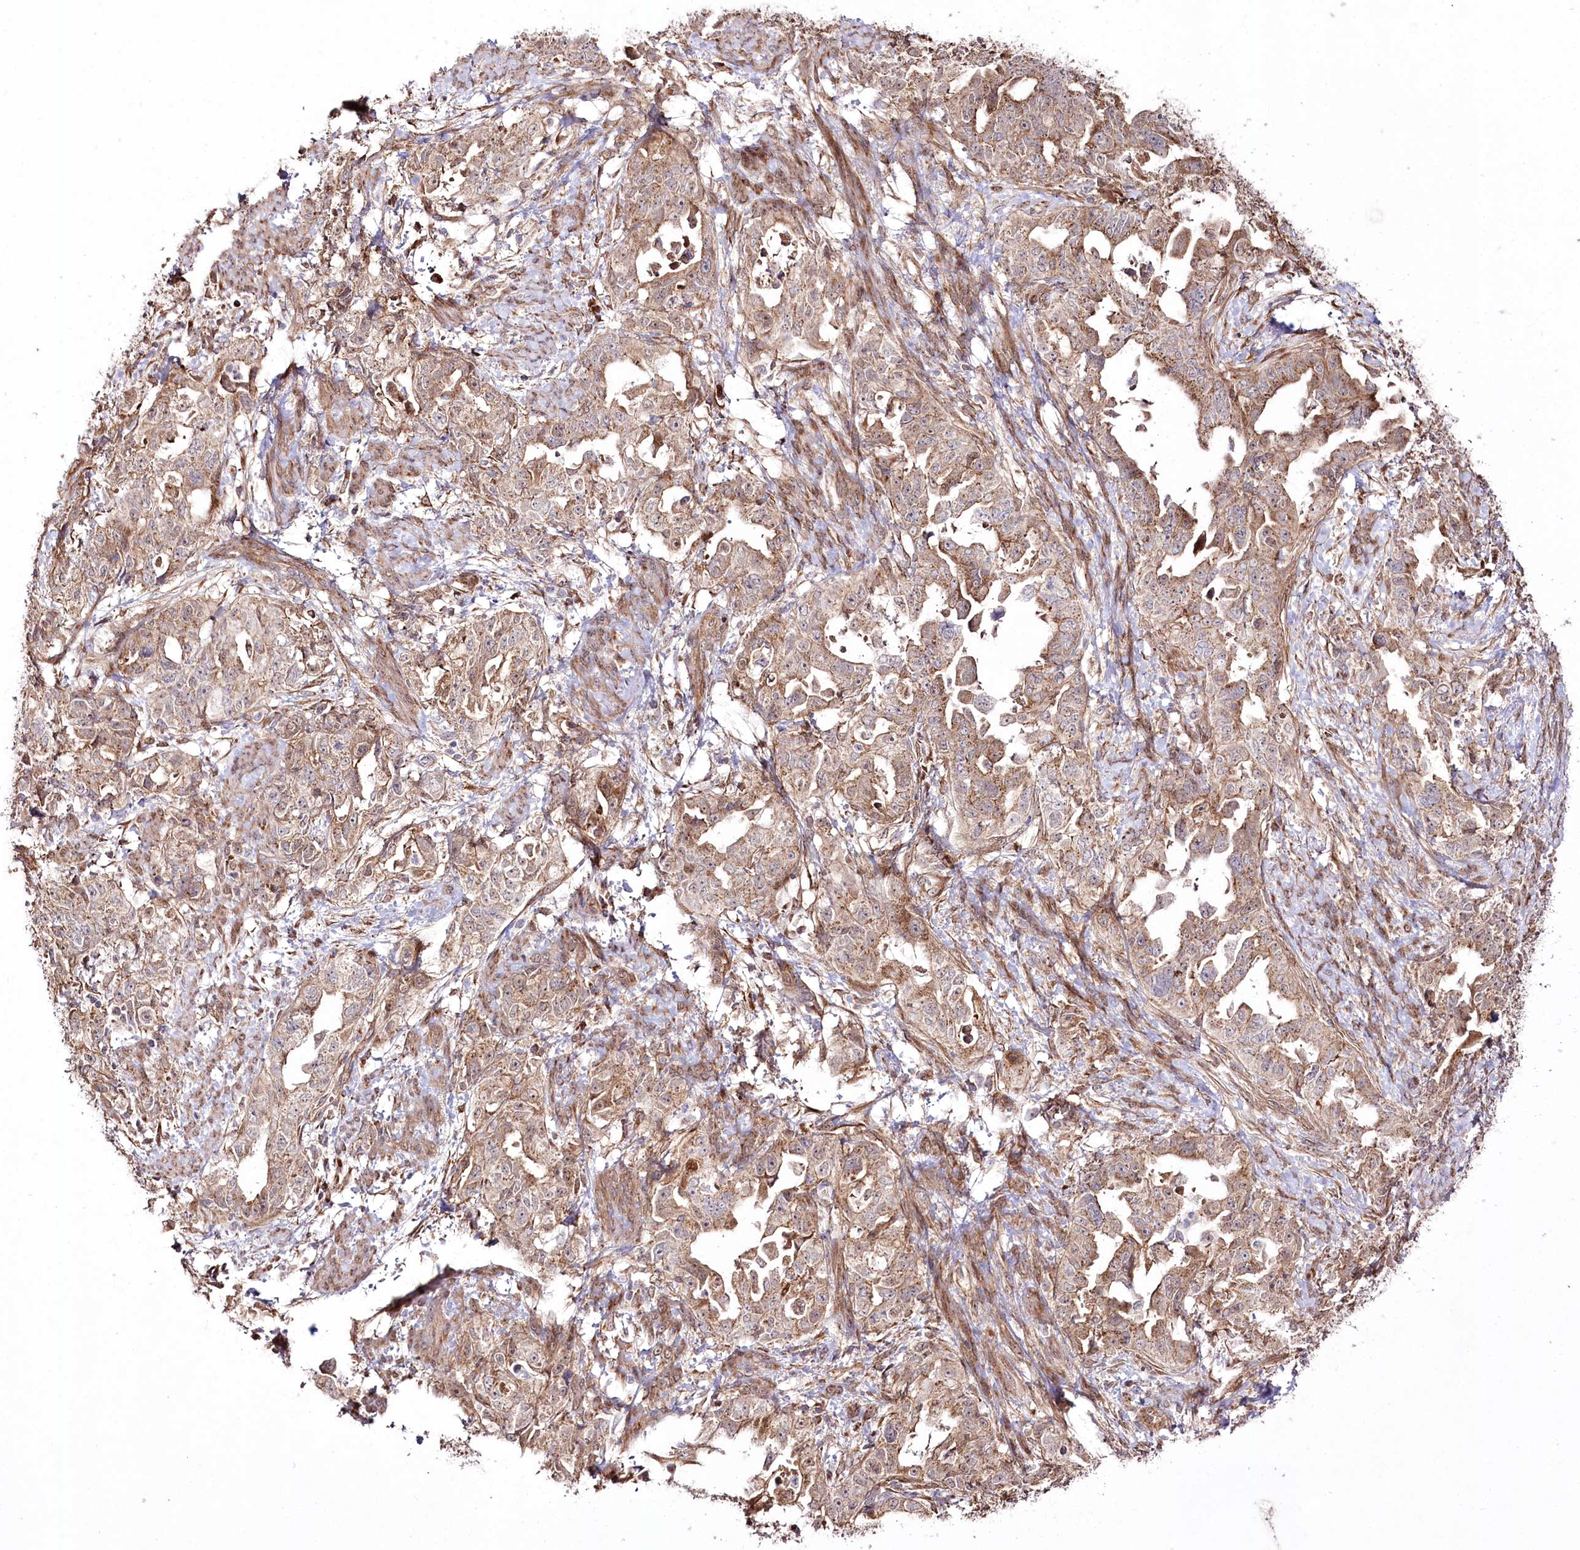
{"staining": {"intensity": "moderate", "quantity": ">75%", "location": "cytoplasmic/membranous"}, "tissue": "endometrial cancer", "cell_type": "Tumor cells", "image_type": "cancer", "snomed": [{"axis": "morphology", "description": "Adenocarcinoma, NOS"}, {"axis": "topography", "description": "Endometrium"}], "caption": "This micrograph exhibits immunohistochemistry (IHC) staining of endometrial cancer, with medium moderate cytoplasmic/membranous expression in approximately >75% of tumor cells.", "gene": "REXO2", "patient": {"sex": "female", "age": 65}}